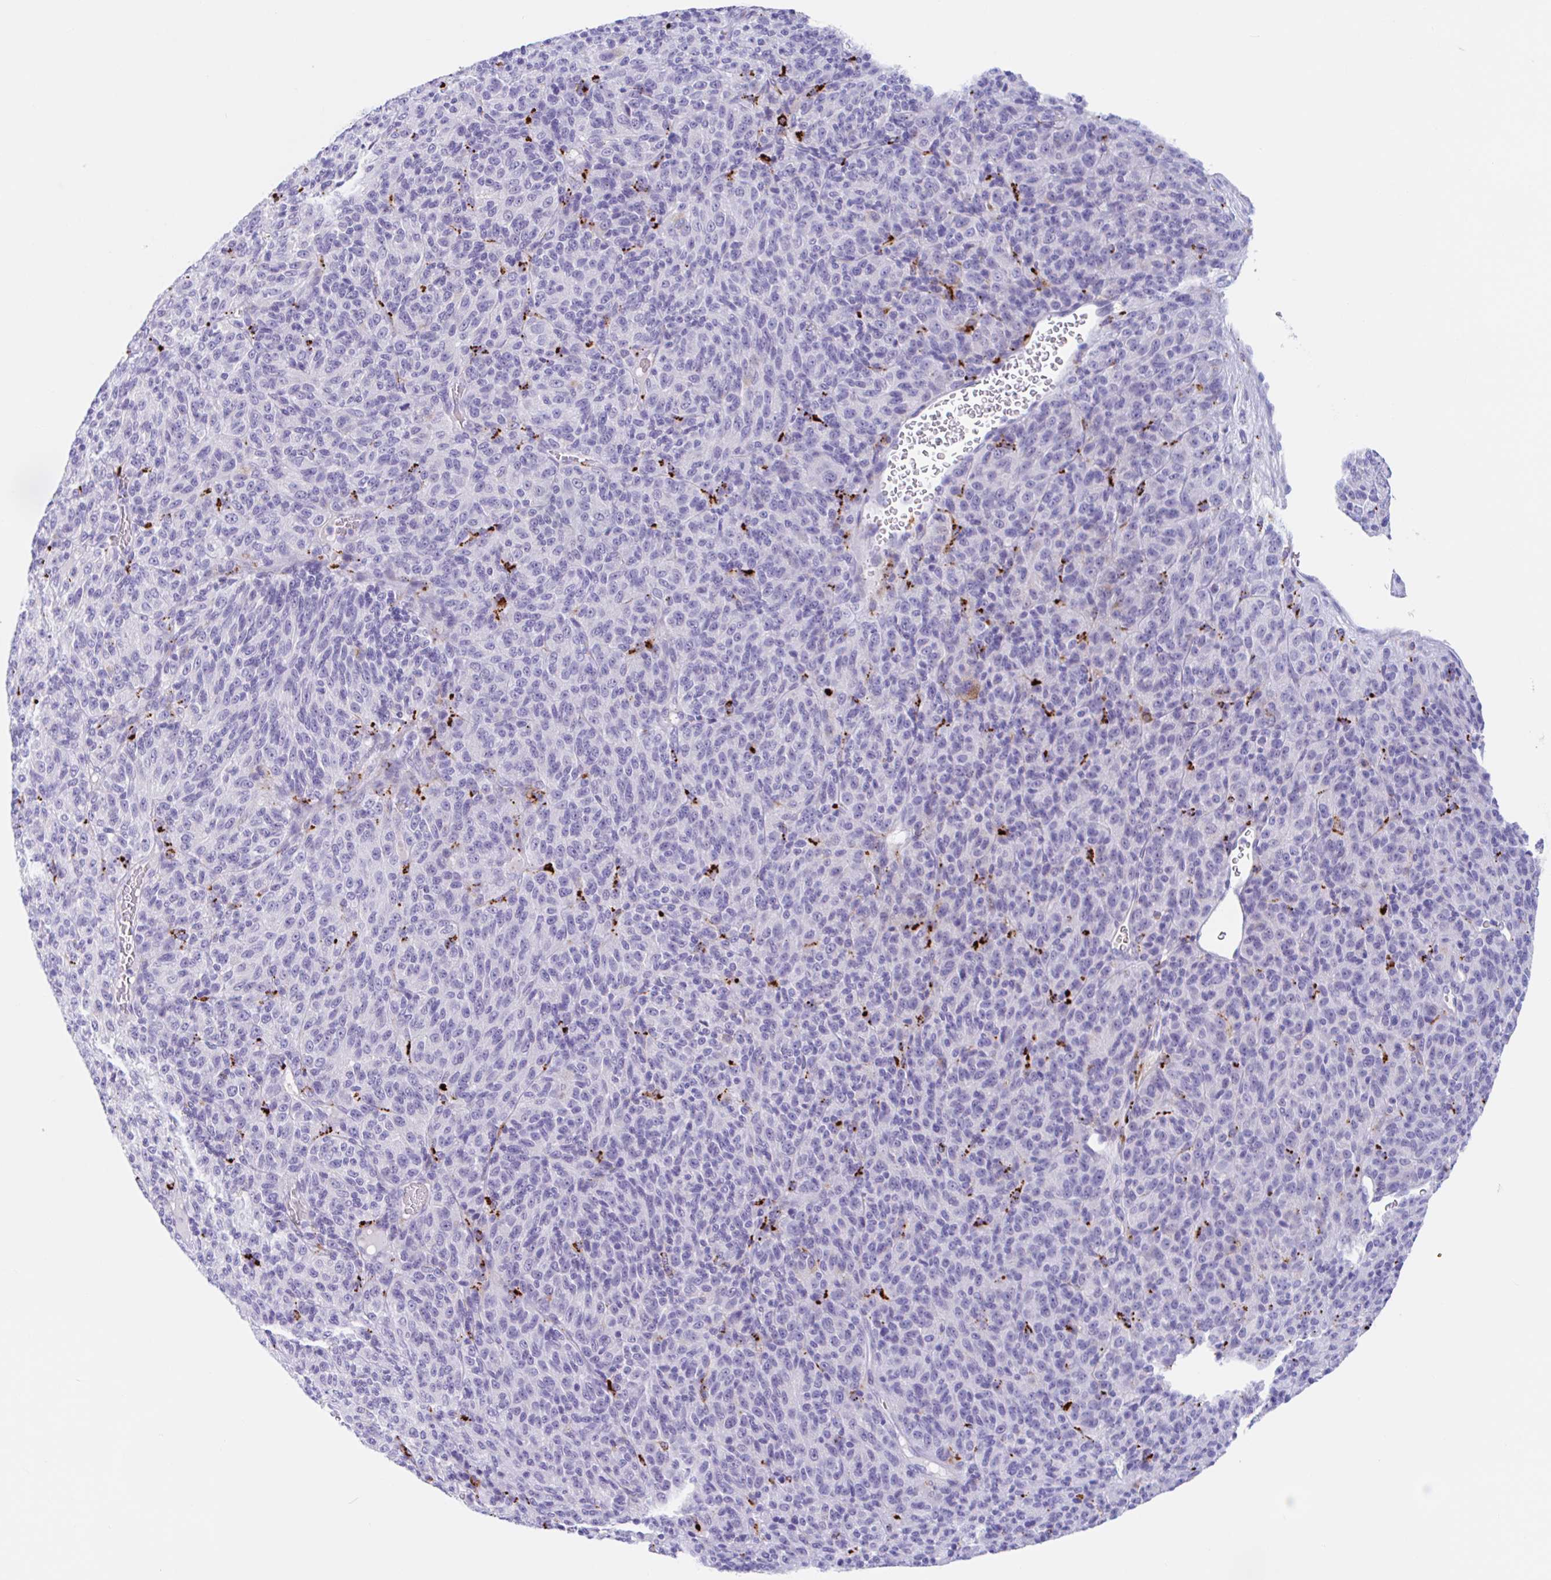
{"staining": {"intensity": "negative", "quantity": "none", "location": "none"}, "tissue": "melanoma", "cell_type": "Tumor cells", "image_type": "cancer", "snomed": [{"axis": "morphology", "description": "Malignant melanoma, Metastatic site"}, {"axis": "topography", "description": "Brain"}], "caption": "The immunohistochemistry histopathology image has no significant positivity in tumor cells of melanoma tissue.", "gene": "ANKRD9", "patient": {"sex": "female", "age": 56}}